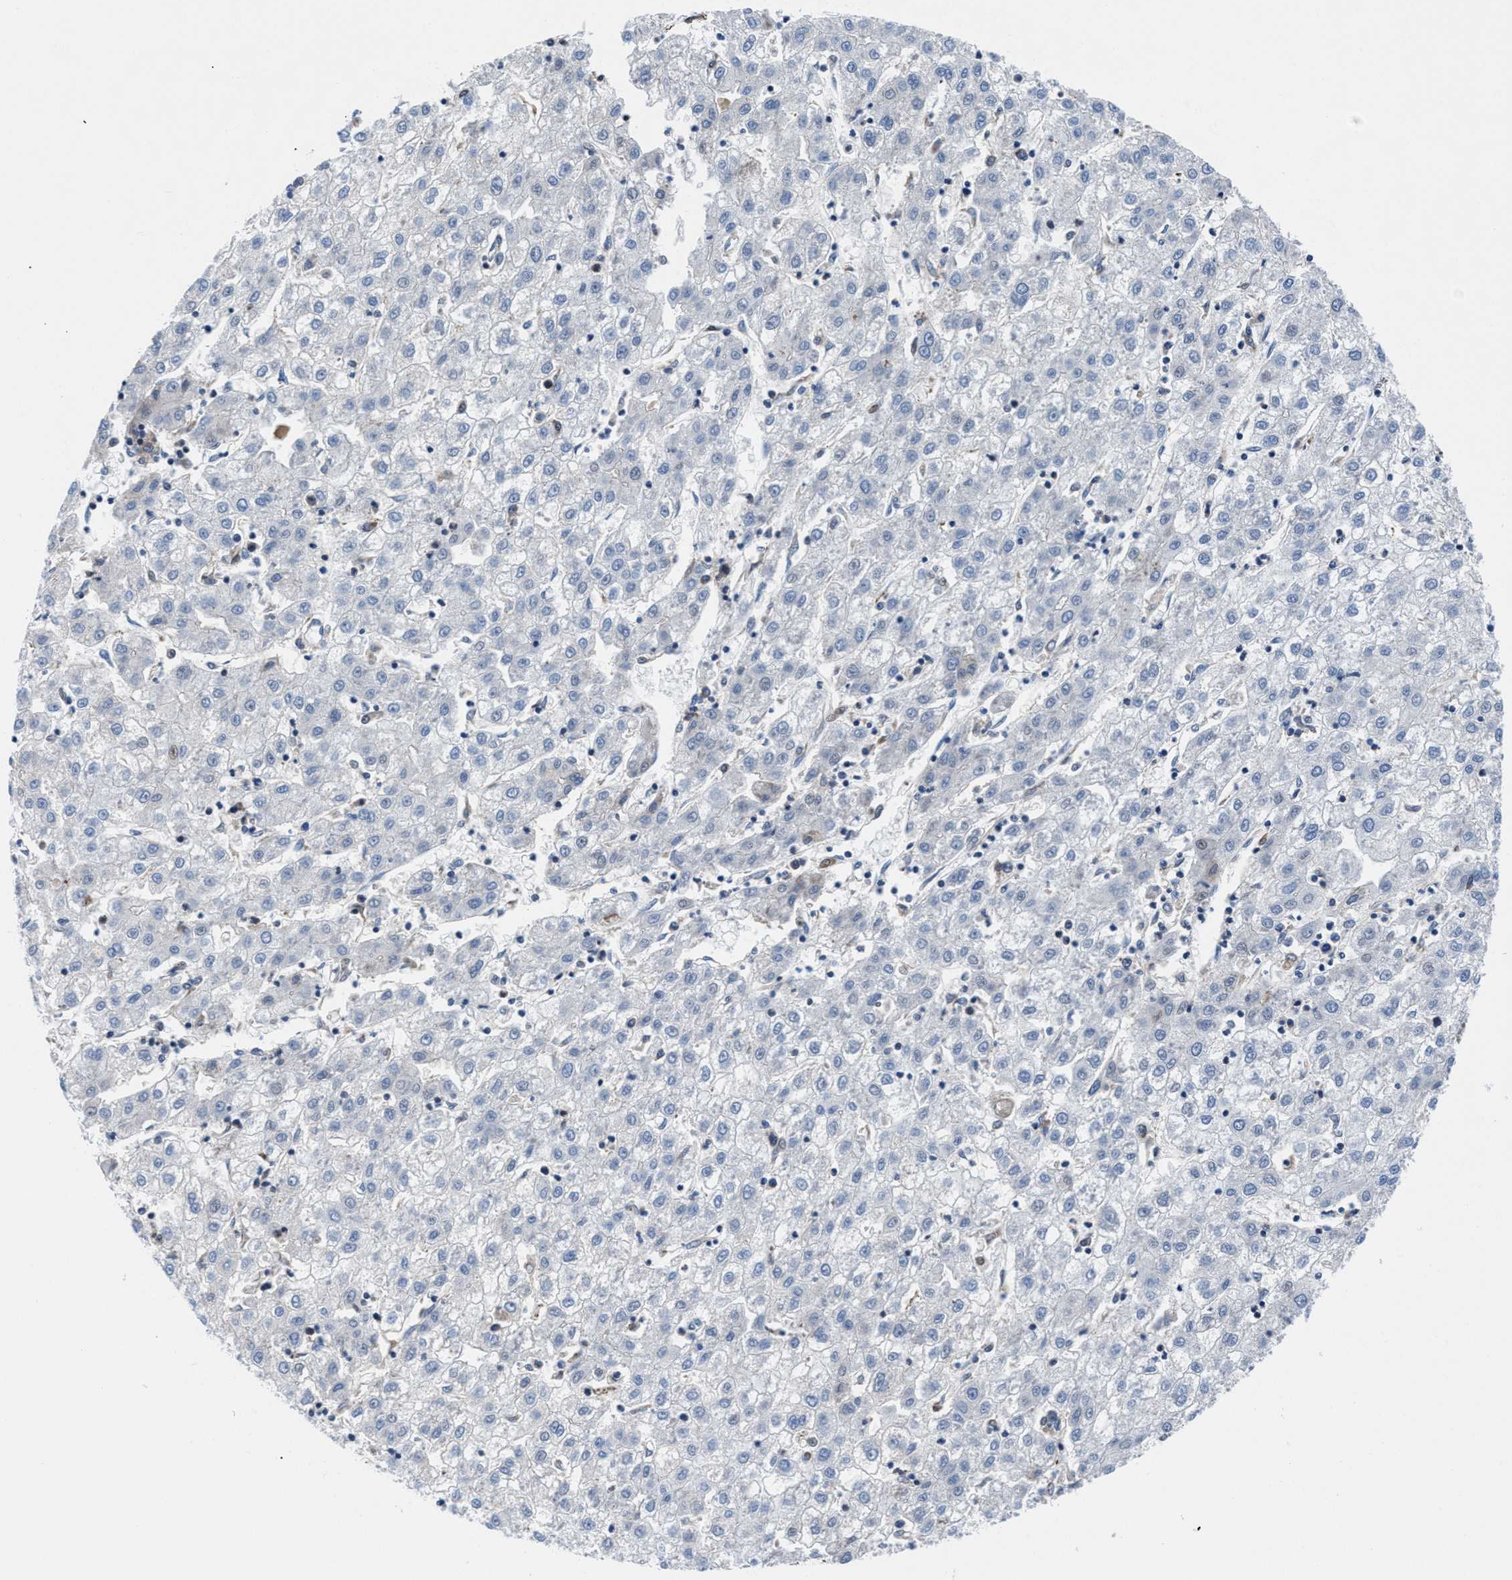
{"staining": {"intensity": "moderate", "quantity": ">75%", "location": "cytoplasmic/membranous"}, "tissue": "liver cancer", "cell_type": "Tumor cells", "image_type": "cancer", "snomed": [{"axis": "morphology", "description": "Carcinoma, Hepatocellular, NOS"}, {"axis": "topography", "description": "Liver"}], "caption": "A medium amount of moderate cytoplasmic/membranous staining is present in approximately >75% of tumor cells in liver cancer tissue.", "gene": "PRR15L", "patient": {"sex": "male", "age": 72}}